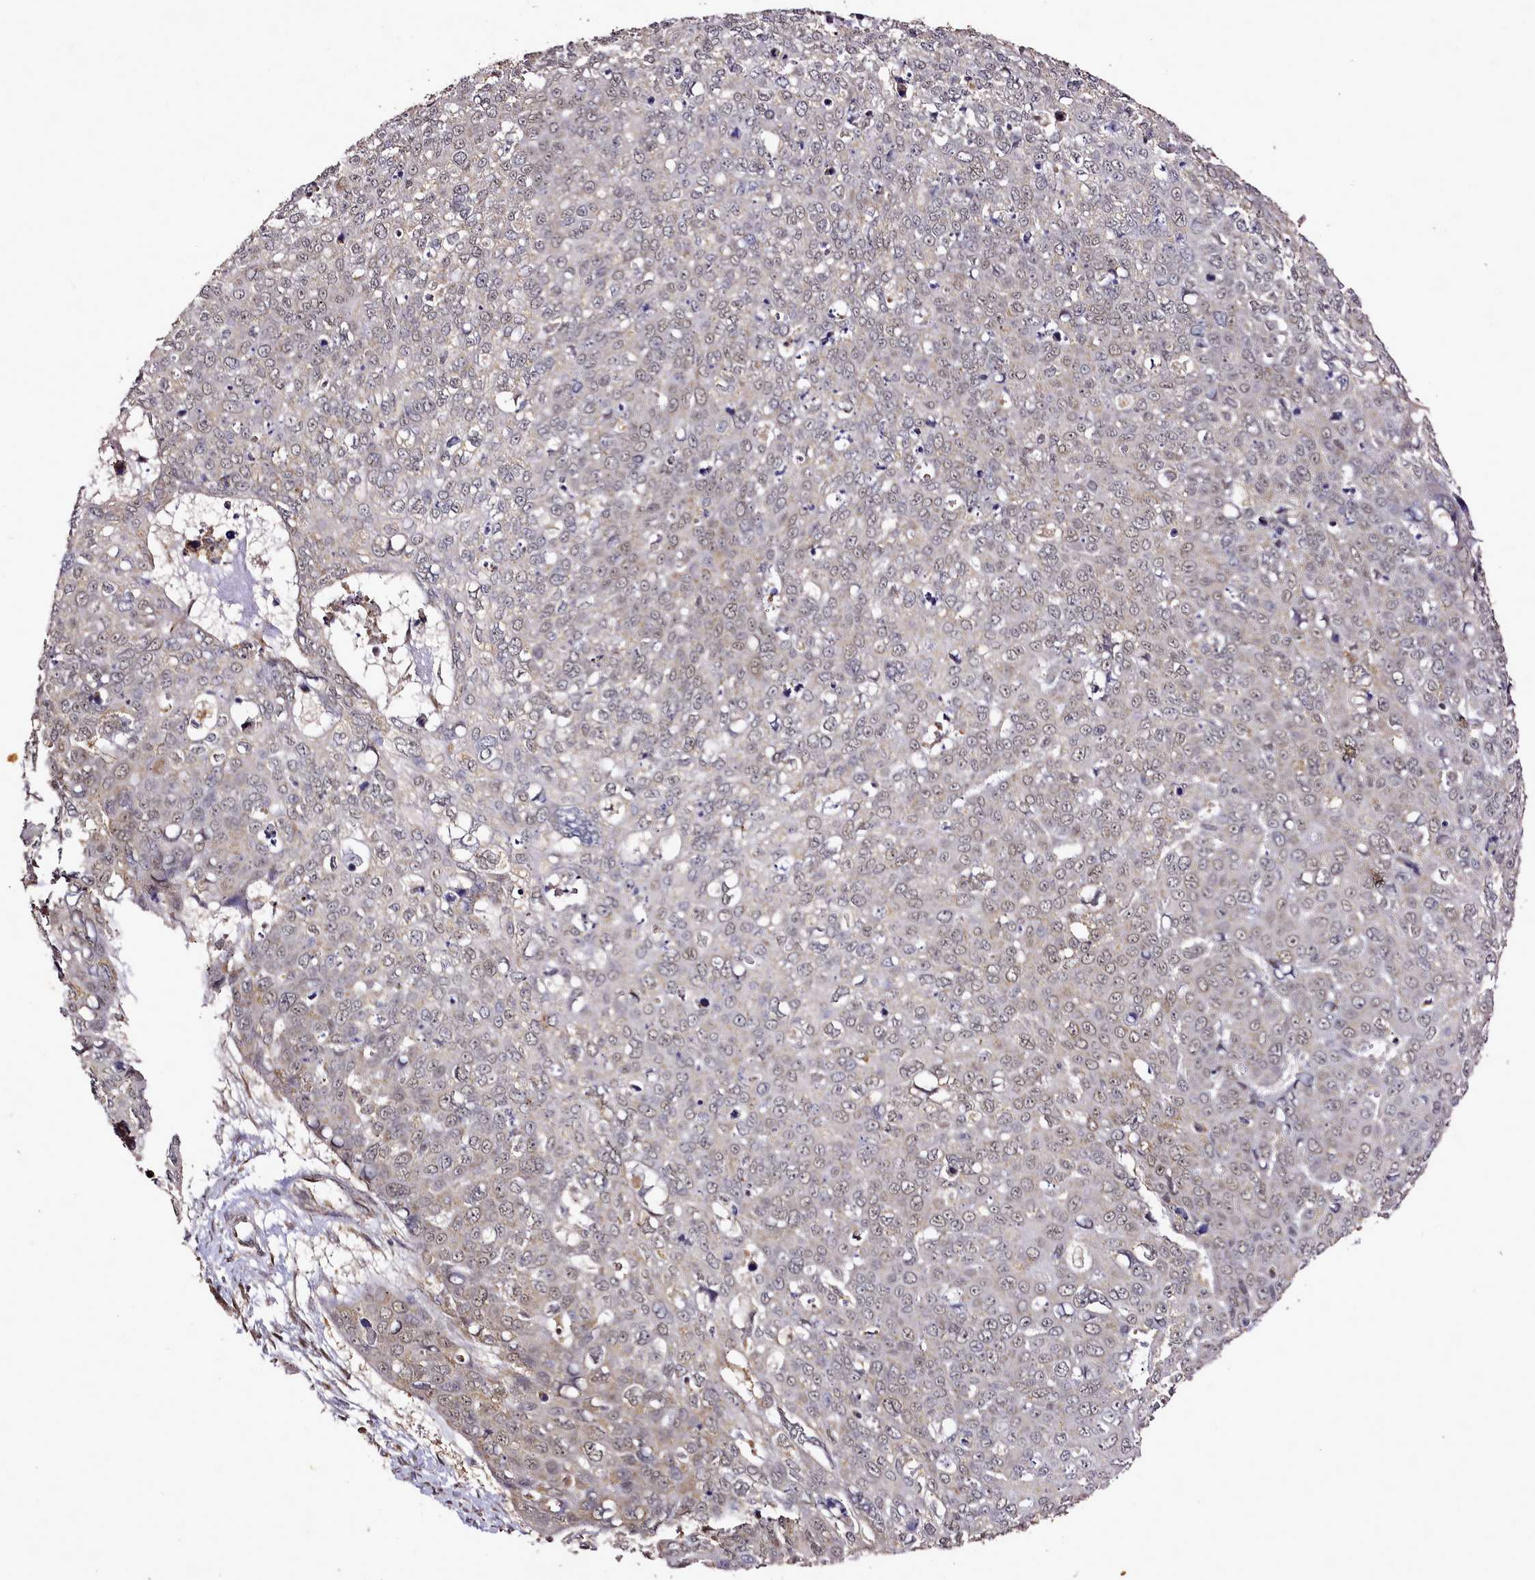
{"staining": {"intensity": "negative", "quantity": "none", "location": "none"}, "tissue": "skin cancer", "cell_type": "Tumor cells", "image_type": "cancer", "snomed": [{"axis": "morphology", "description": "Squamous cell carcinoma, NOS"}, {"axis": "topography", "description": "Skin"}], "caption": "Immunohistochemistry (IHC) of skin cancer (squamous cell carcinoma) demonstrates no expression in tumor cells.", "gene": "EDIL3", "patient": {"sex": "male", "age": 71}}